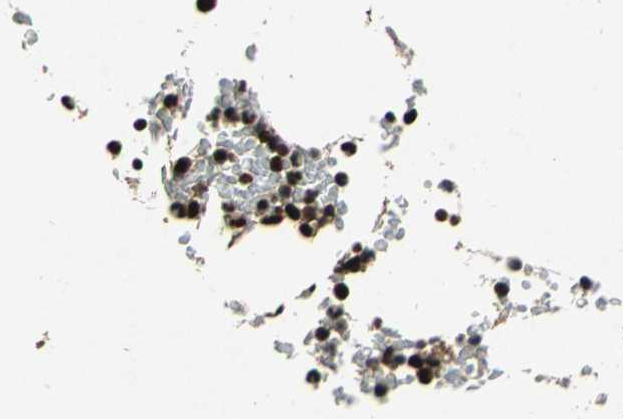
{"staining": {"intensity": "strong", "quantity": ">75%", "location": "nuclear"}, "tissue": "bone marrow", "cell_type": "Hematopoietic cells", "image_type": "normal", "snomed": [{"axis": "morphology", "description": "Normal tissue, NOS"}, {"axis": "topography", "description": "Bone marrow"}], "caption": "About >75% of hematopoietic cells in benign bone marrow reveal strong nuclear protein expression as visualized by brown immunohistochemical staining.", "gene": "MTA2", "patient": {"sex": "female", "age": 66}}